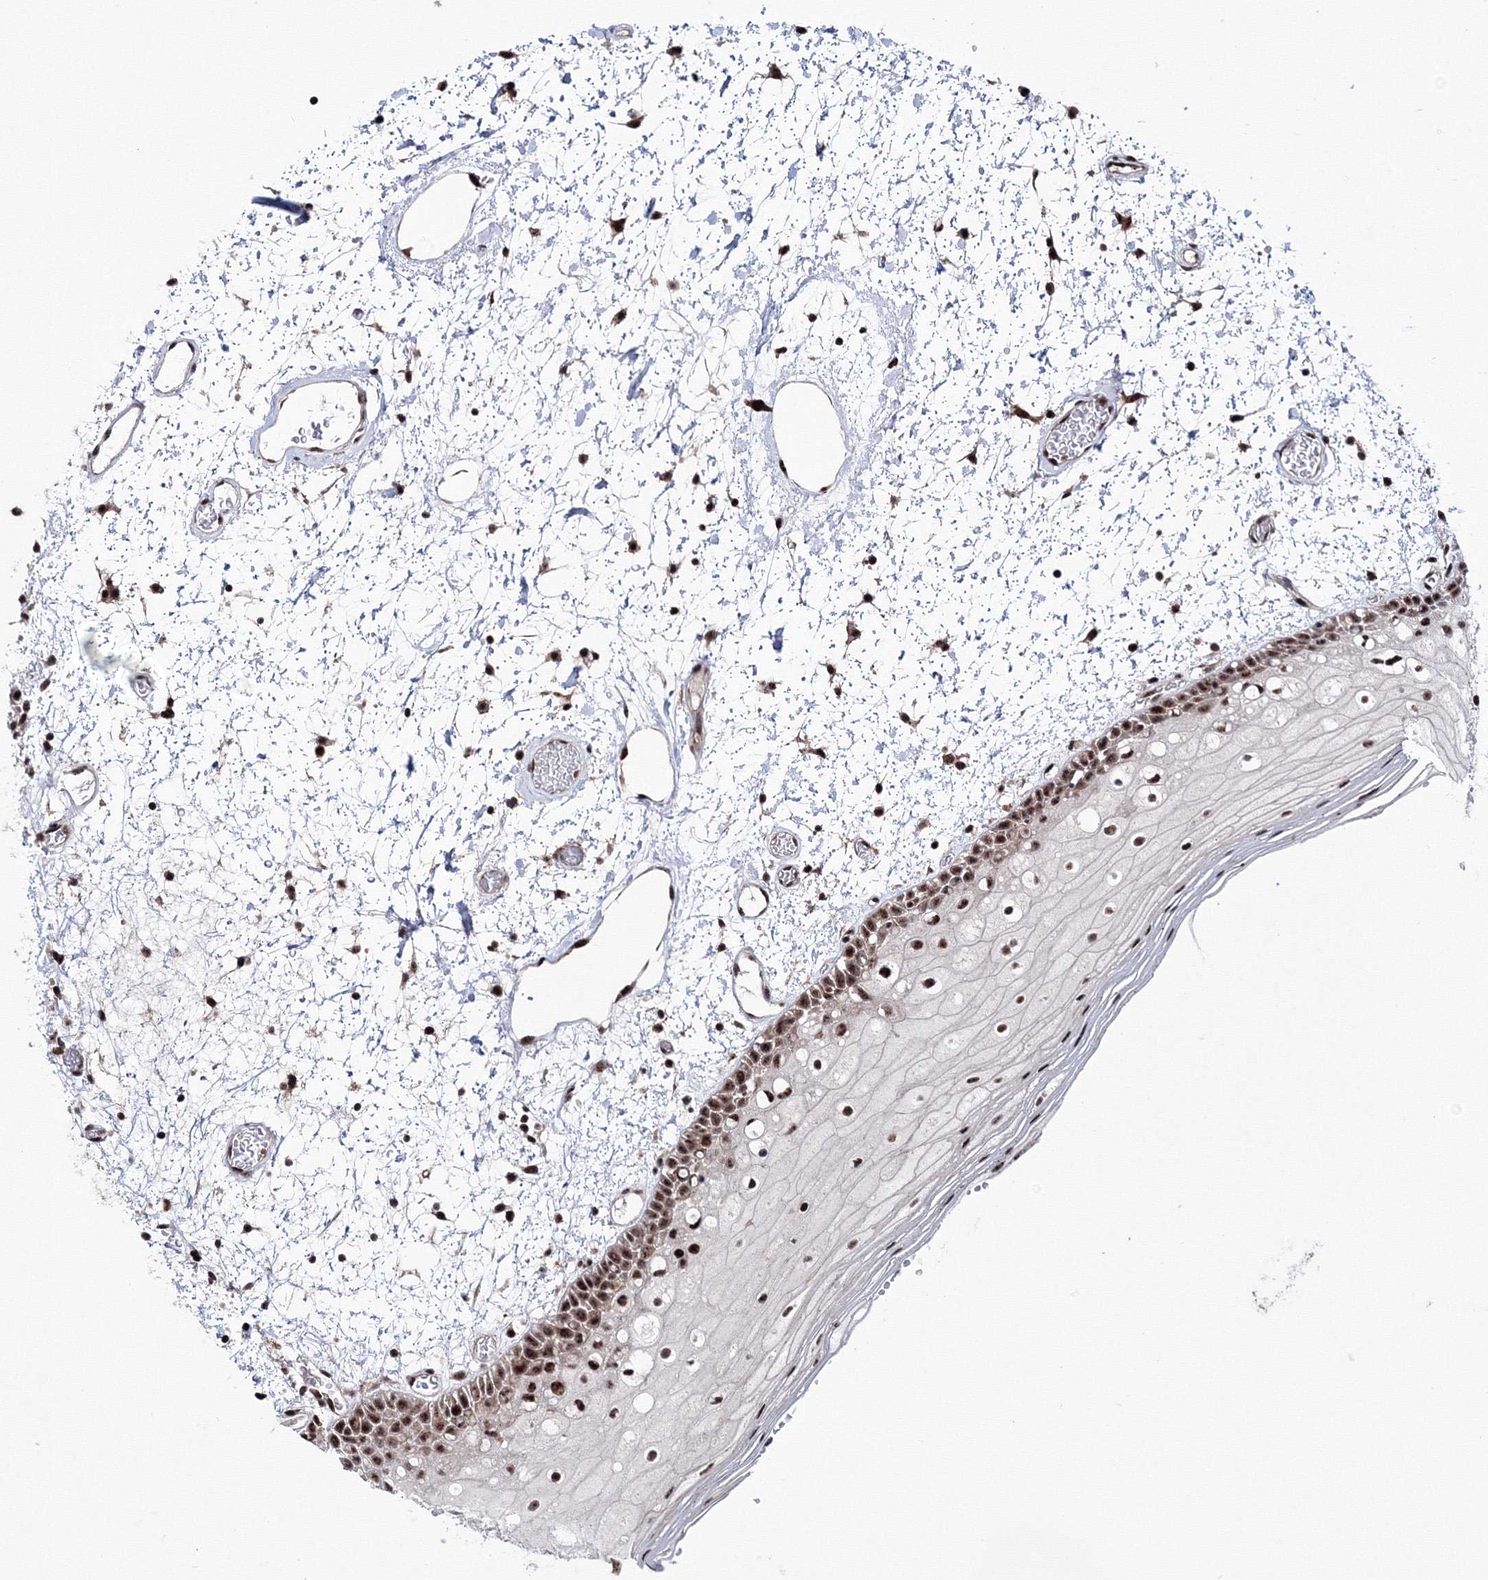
{"staining": {"intensity": "moderate", "quantity": "25%-75%", "location": "nuclear"}, "tissue": "oral mucosa", "cell_type": "Squamous epithelial cells", "image_type": "normal", "snomed": [{"axis": "morphology", "description": "Normal tissue, NOS"}, {"axis": "topography", "description": "Oral tissue"}], "caption": "Benign oral mucosa demonstrates moderate nuclear expression in about 25%-75% of squamous epithelial cells.", "gene": "TATDN2", "patient": {"sex": "male", "age": 52}}